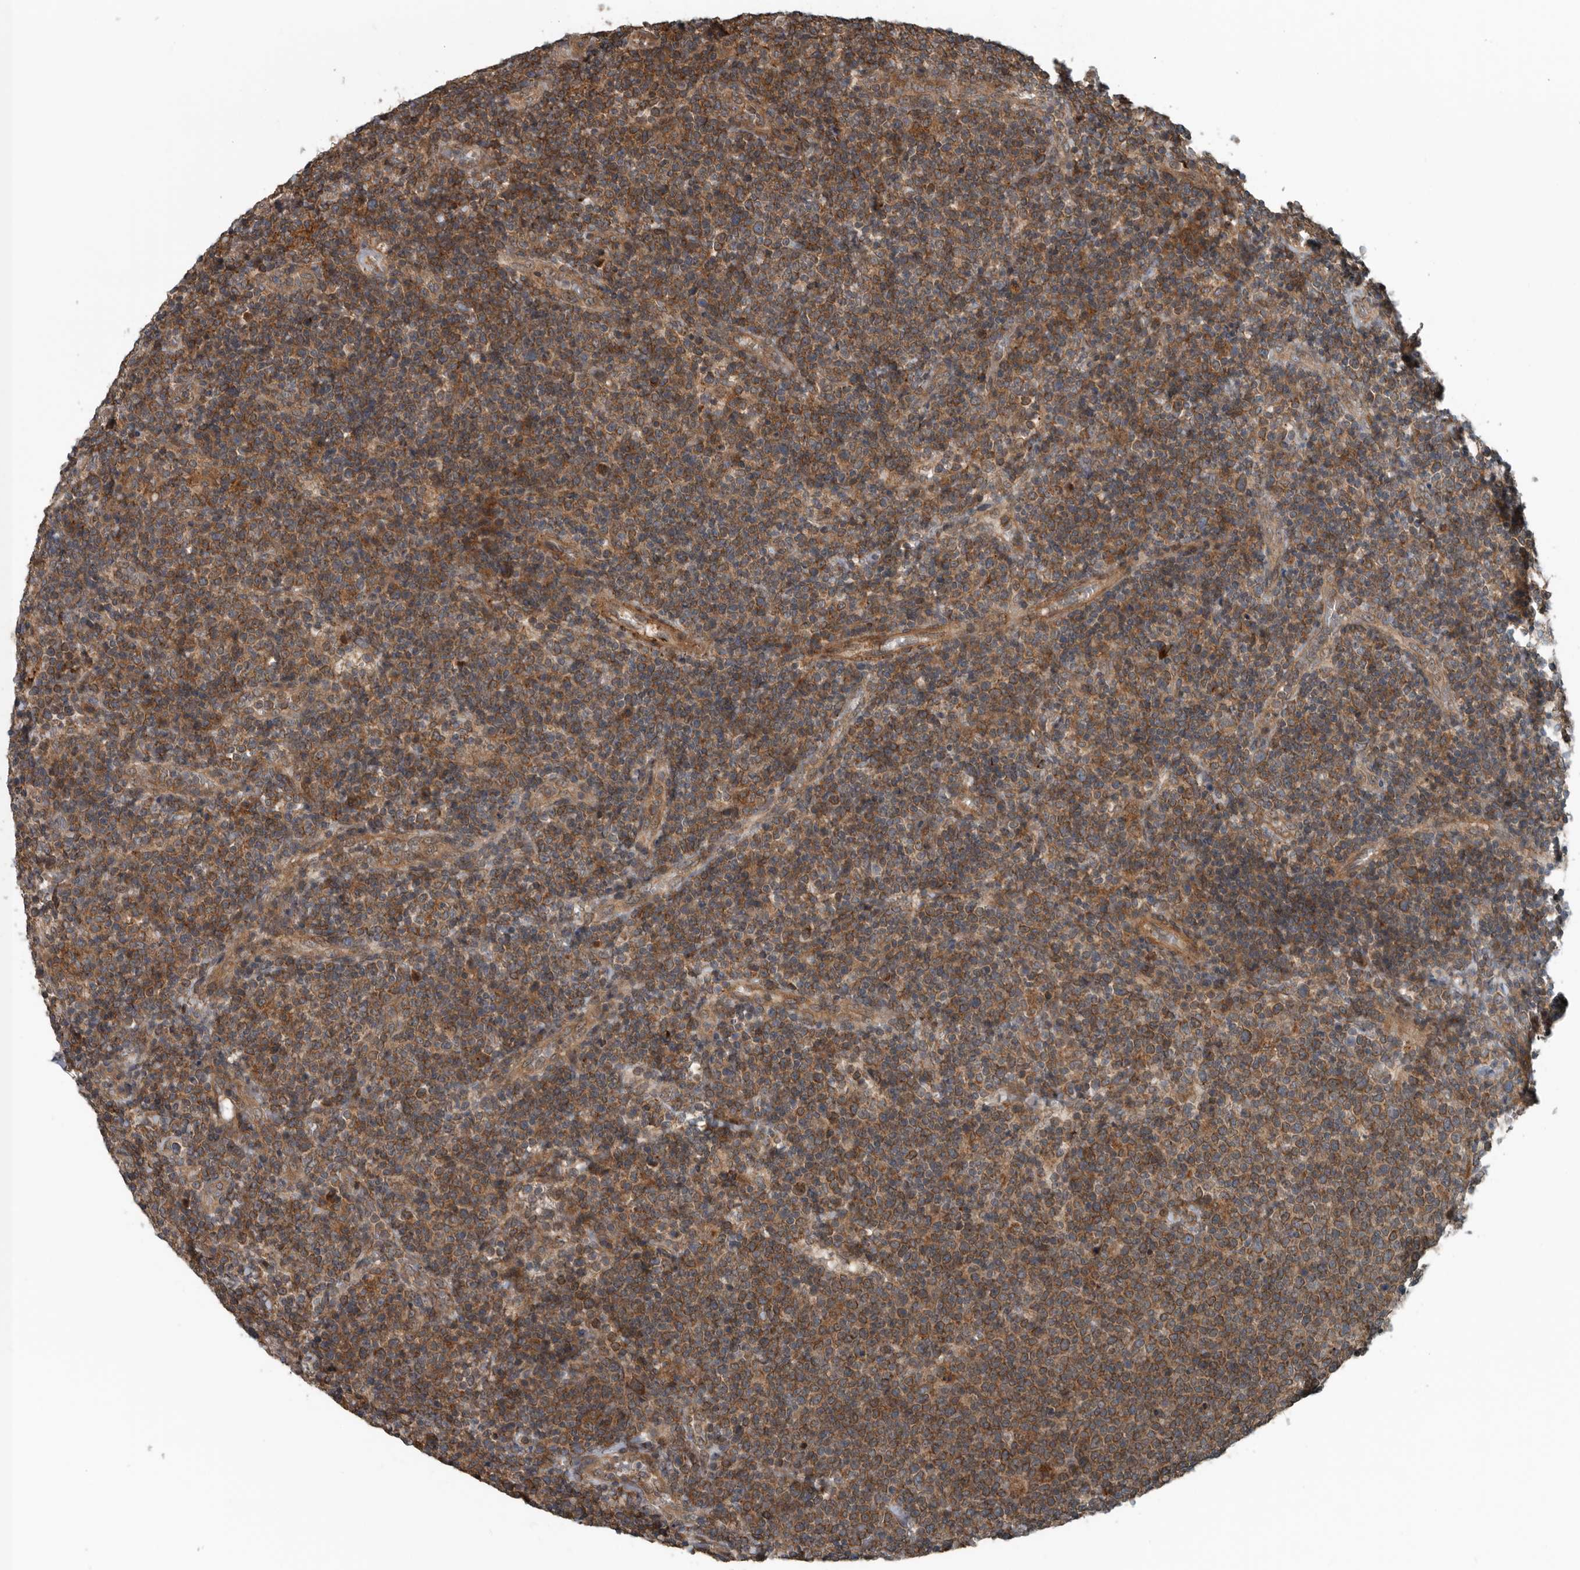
{"staining": {"intensity": "moderate", "quantity": ">75%", "location": "cytoplasmic/membranous"}, "tissue": "lymphoma", "cell_type": "Tumor cells", "image_type": "cancer", "snomed": [{"axis": "morphology", "description": "Malignant lymphoma, non-Hodgkin's type, High grade"}, {"axis": "topography", "description": "Lymph node"}], "caption": "This micrograph exhibits lymphoma stained with immunohistochemistry to label a protein in brown. The cytoplasmic/membranous of tumor cells show moderate positivity for the protein. Nuclei are counter-stained blue.", "gene": "AMFR", "patient": {"sex": "male", "age": 61}}